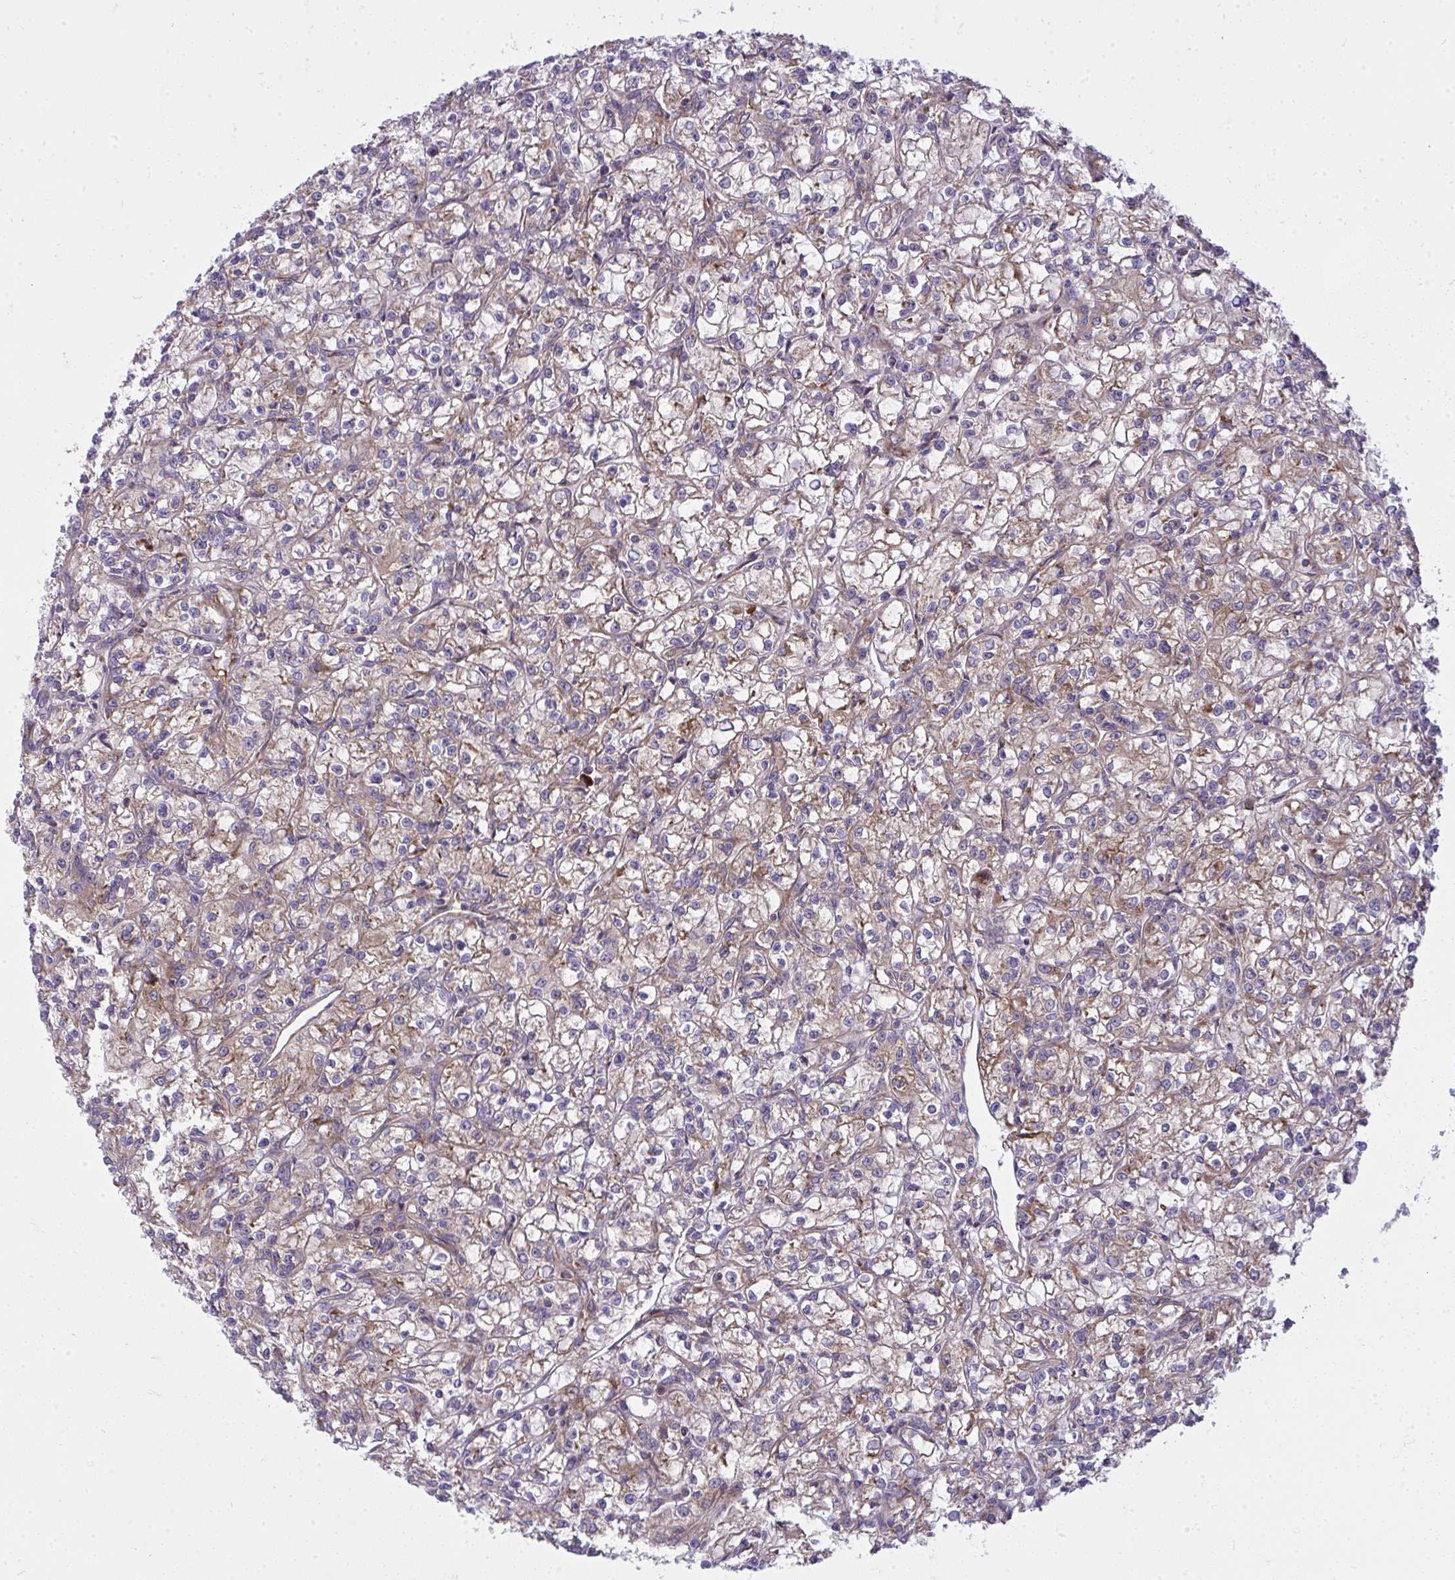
{"staining": {"intensity": "moderate", "quantity": "25%-75%", "location": "cytoplasmic/membranous"}, "tissue": "renal cancer", "cell_type": "Tumor cells", "image_type": "cancer", "snomed": [{"axis": "morphology", "description": "Adenocarcinoma, NOS"}, {"axis": "topography", "description": "Kidney"}], "caption": "Adenocarcinoma (renal) stained with a protein marker displays moderate staining in tumor cells.", "gene": "GFPT2", "patient": {"sex": "female", "age": 59}}